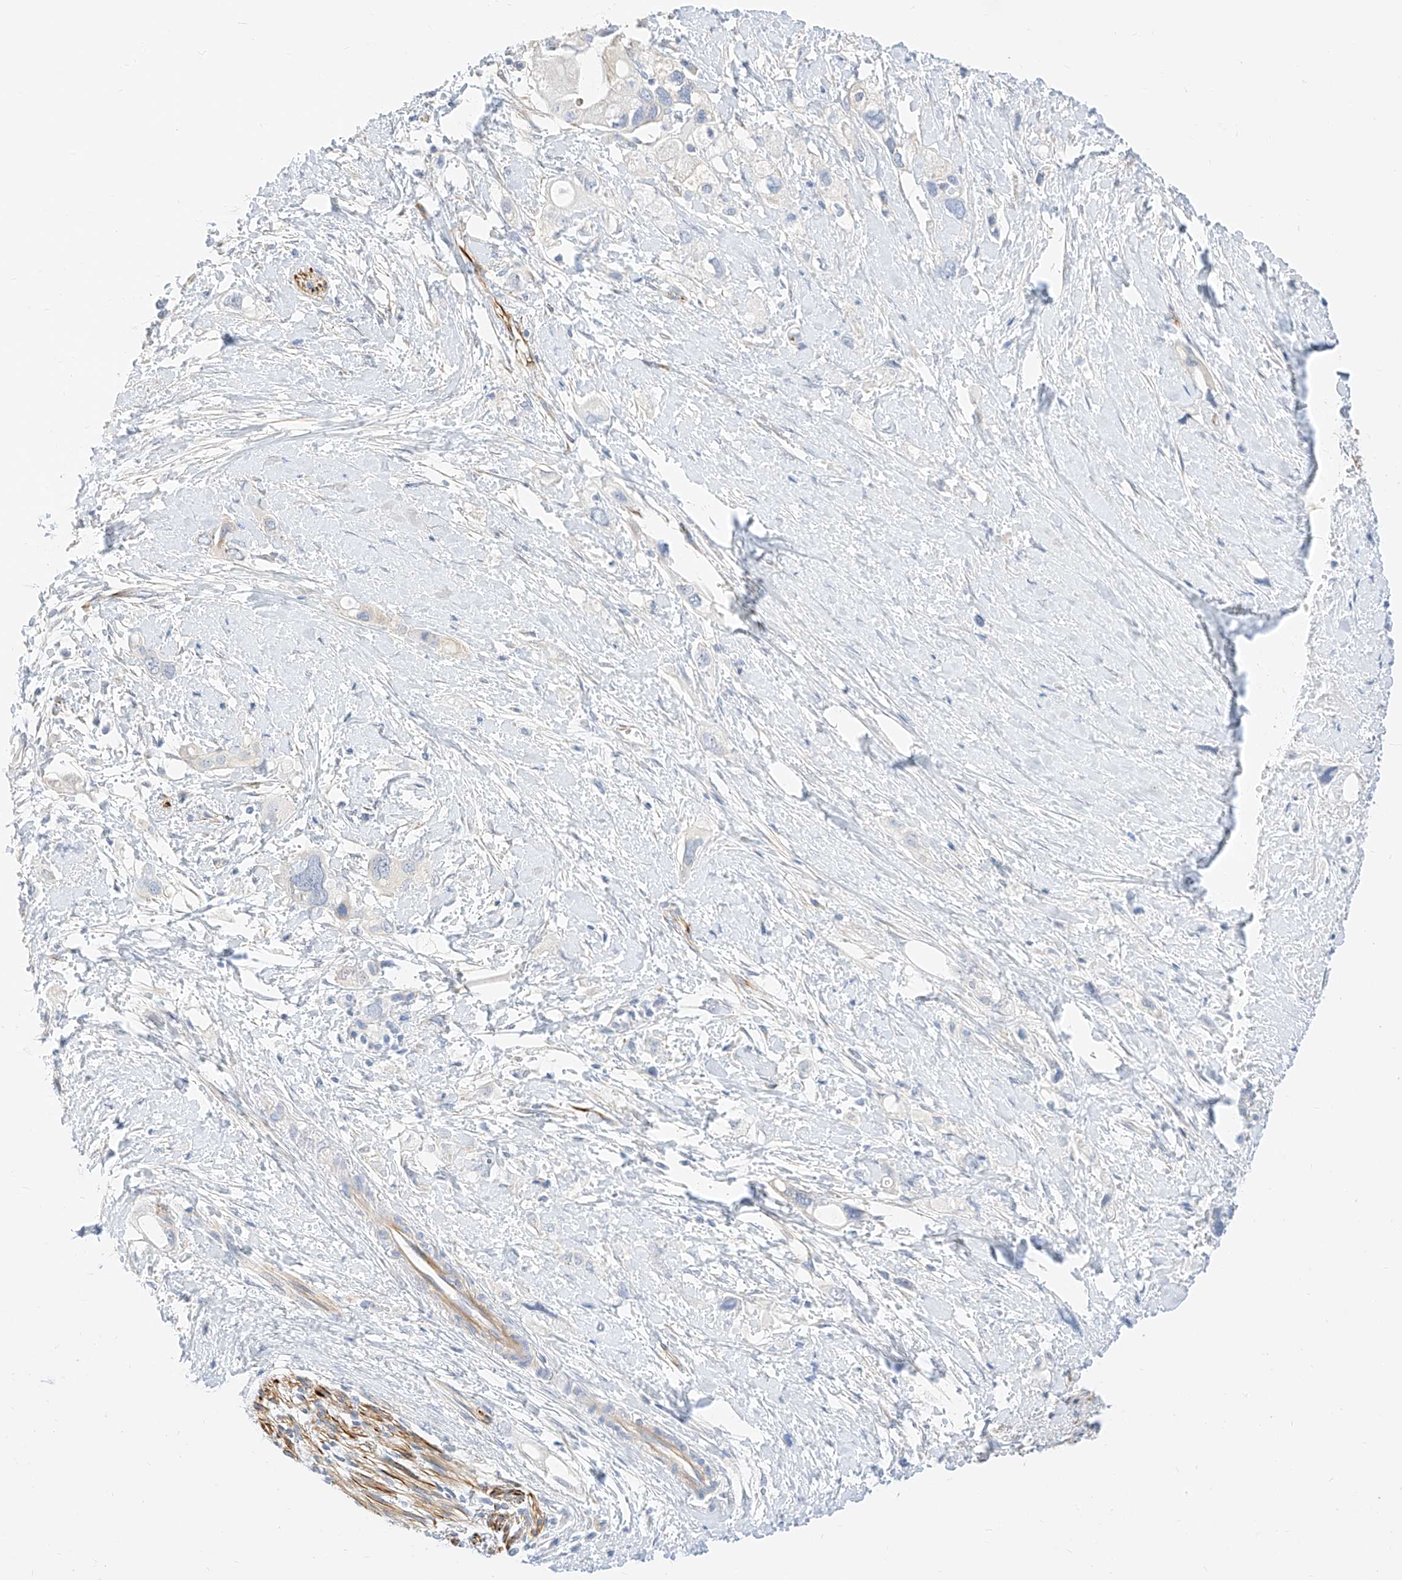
{"staining": {"intensity": "negative", "quantity": "none", "location": "none"}, "tissue": "pancreatic cancer", "cell_type": "Tumor cells", "image_type": "cancer", "snomed": [{"axis": "morphology", "description": "Adenocarcinoma, NOS"}, {"axis": "topography", "description": "Pancreas"}], "caption": "This is an immunohistochemistry (IHC) photomicrograph of pancreatic adenocarcinoma. There is no expression in tumor cells.", "gene": "CDCP2", "patient": {"sex": "female", "age": 56}}